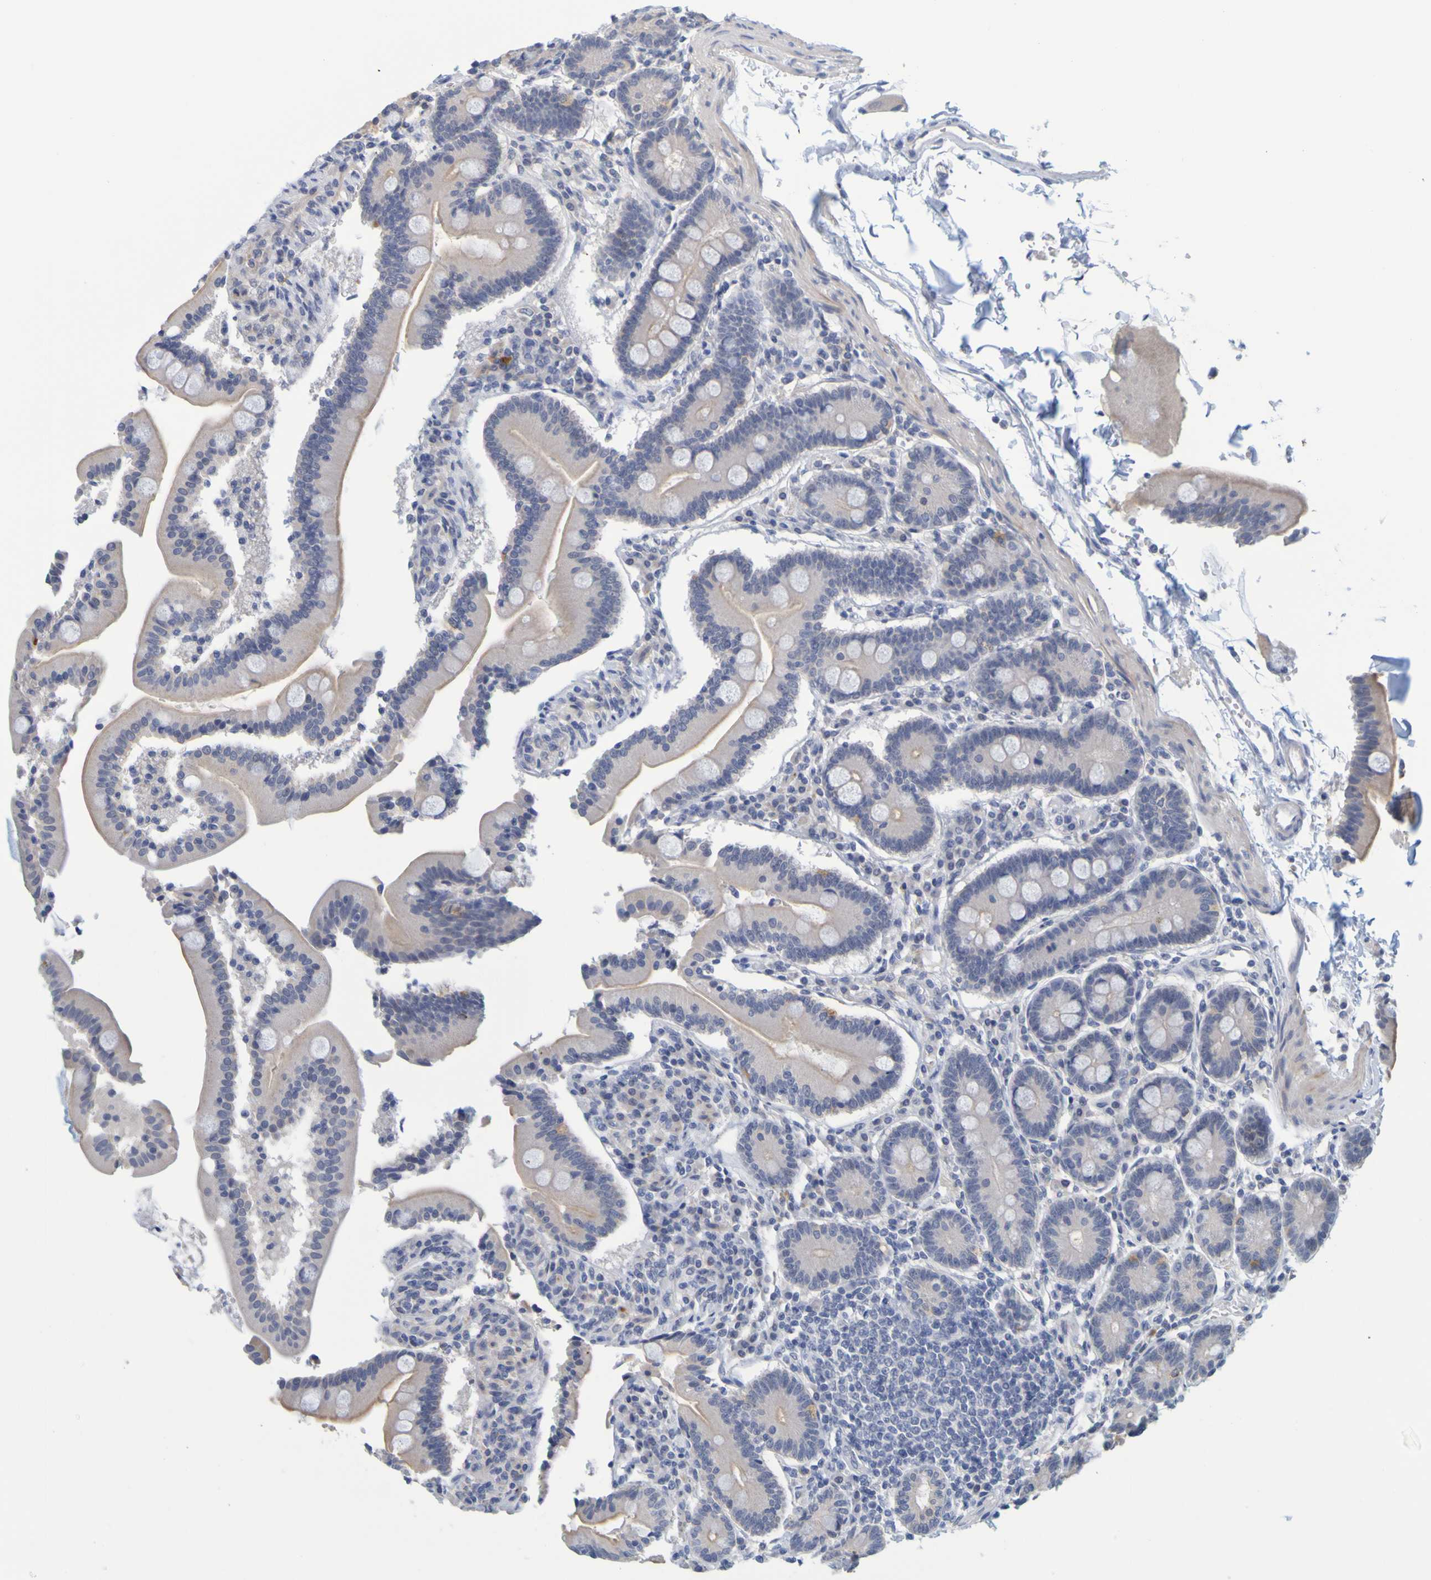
{"staining": {"intensity": "weak", "quantity": "25%-75%", "location": "cytoplasmic/membranous"}, "tissue": "duodenum", "cell_type": "Glandular cells", "image_type": "normal", "snomed": [{"axis": "morphology", "description": "Normal tissue, NOS"}, {"axis": "topography", "description": "Duodenum"}], "caption": "Glandular cells display low levels of weak cytoplasmic/membranous staining in approximately 25%-75% of cells in normal human duodenum. (Brightfield microscopy of DAB IHC at high magnification).", "gene": "ENDOU", "patient": {"sex": "male", "age": 54}}